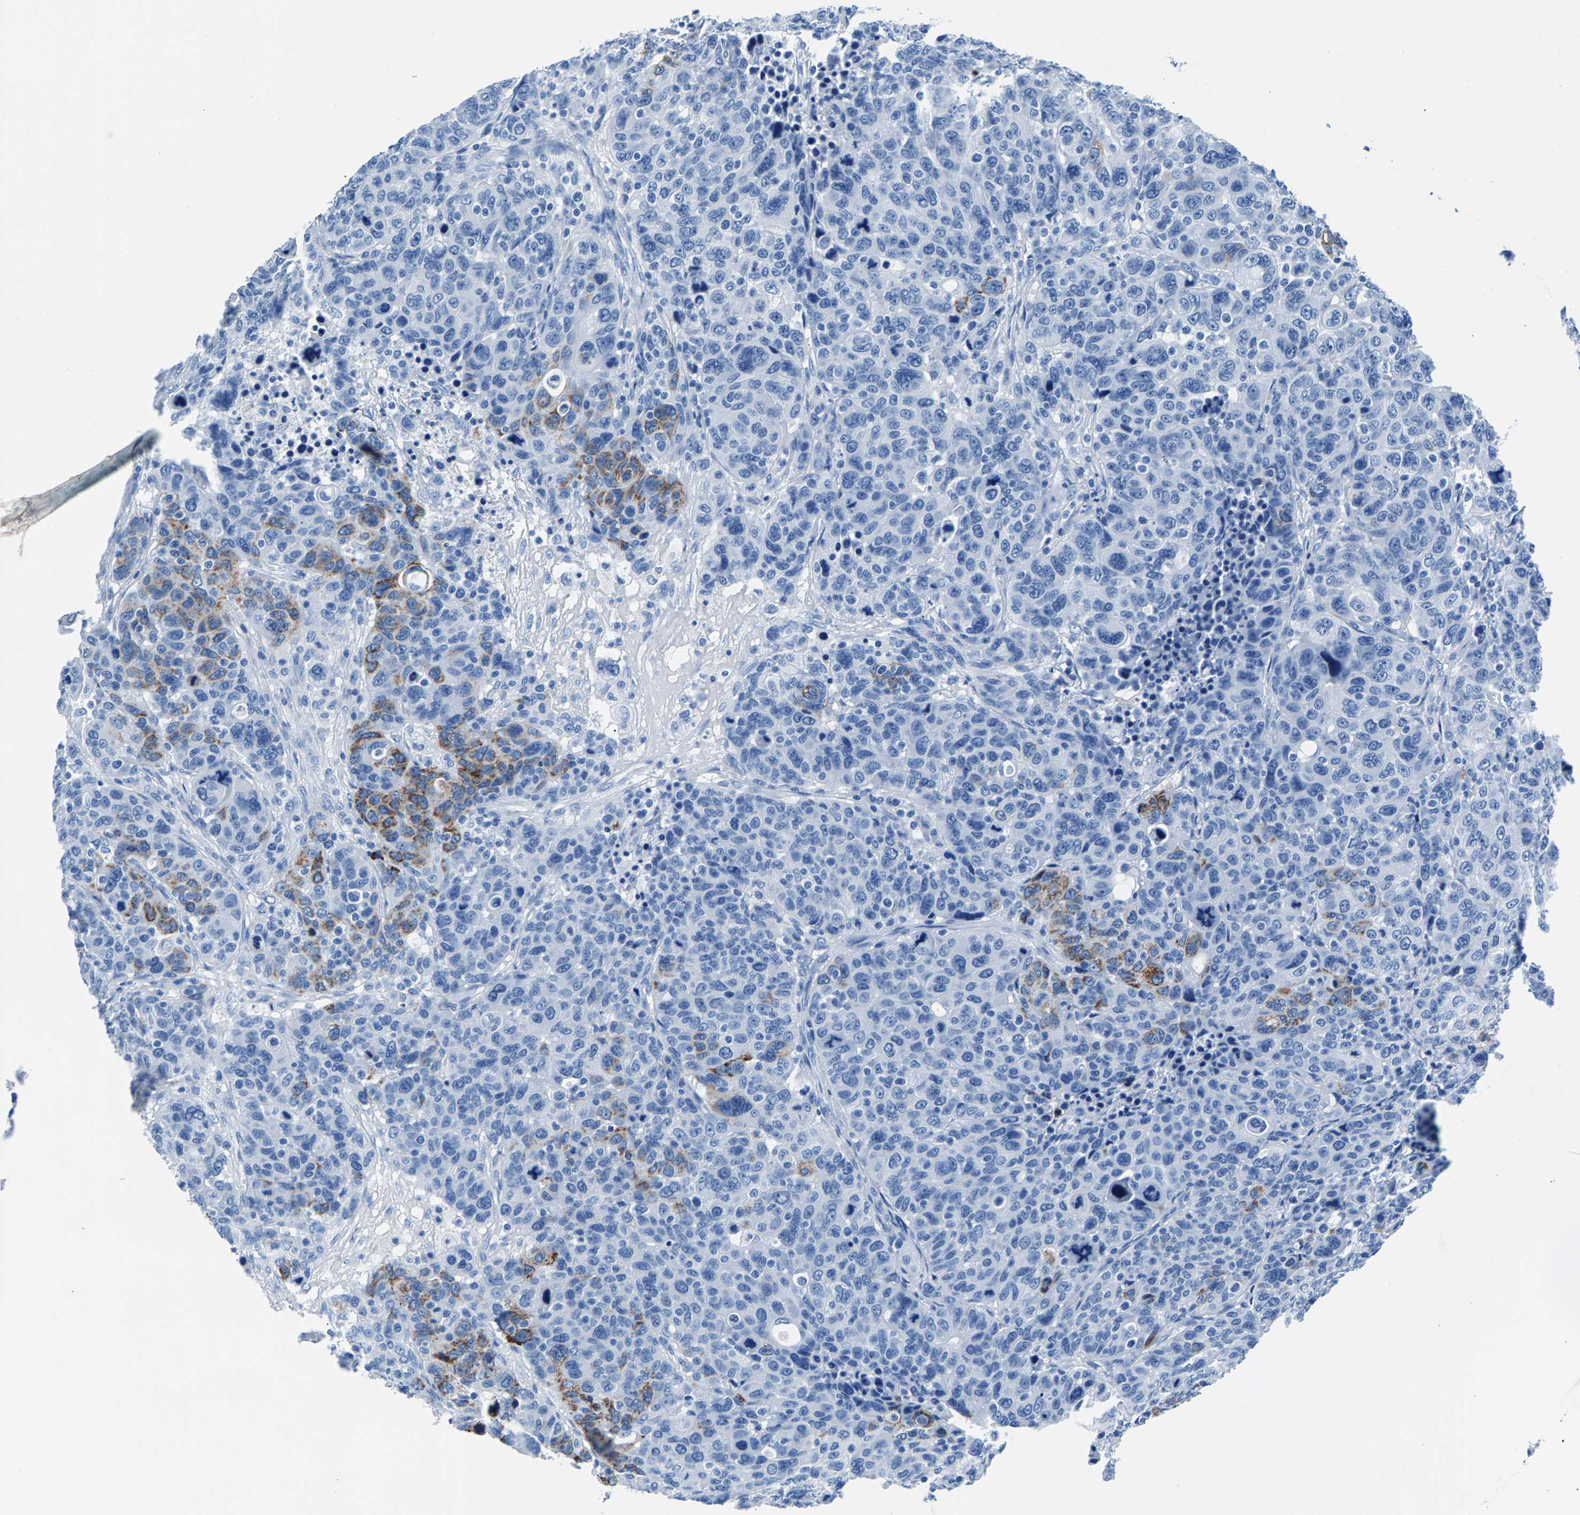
{"staining": {"intensity": "moderate", "quantity": "<25%", "location": "cytoplasmic/membranous"}, "tissue": "breast cancer", "cell_type": "Tumor cells", "image_type": "cancer", "snomed": [{"axis": "morphology", "description": "Duct carcinoma"}, {"axis": "topography", "description": "Breast"}], "caption": "Tumor cells show low levels of moderate cytoplasmic/membranous positivity in about <25% of cells in human breast infiltrating ductal carcinoma.", "gene": "CPS1", "patient": {"sex": "female", "age": 37}}